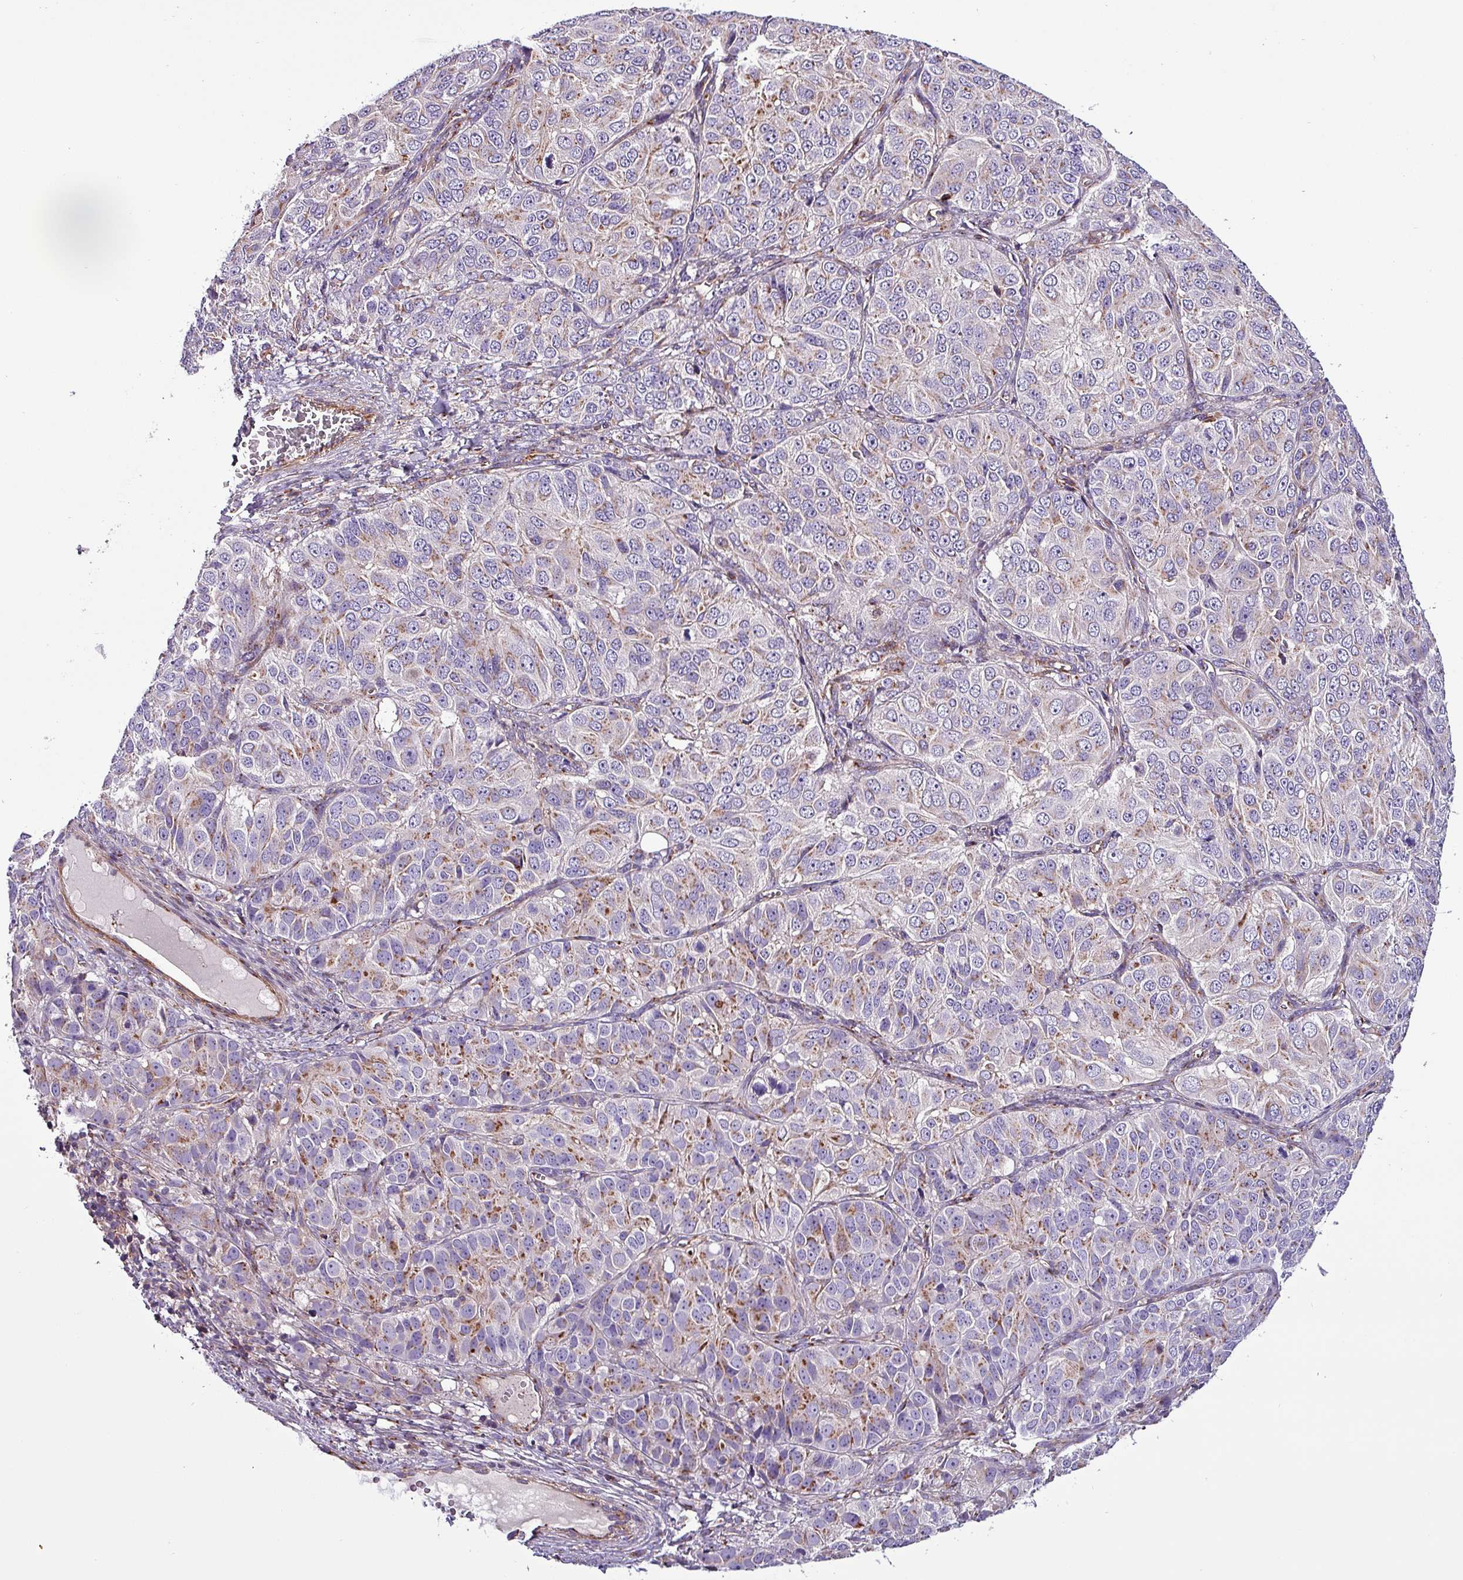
{"staining": {"intensity": "moderate", "quantity": "25%-75%", "location": "cytoplasmic/membranous"}, "tissue": "ovarian cancer", "cell_type": "Tumor cells", "image_type": "cancer", "snomed": [{"axis": "morphology", "description": "Carcinoma, endometroid"}, {"axis": "topography", "description": "Ovary"}], "caption": "Immunohistochemical staining of human ovarian cancer demonstrates medium levels of moderate cytoplasmic/membranous protein expression in about 25%-75% of tumor cells. Nuclei are stained in blue.", "gene": "VAMP4", "patient": {"sex": "female", "age": 51}}